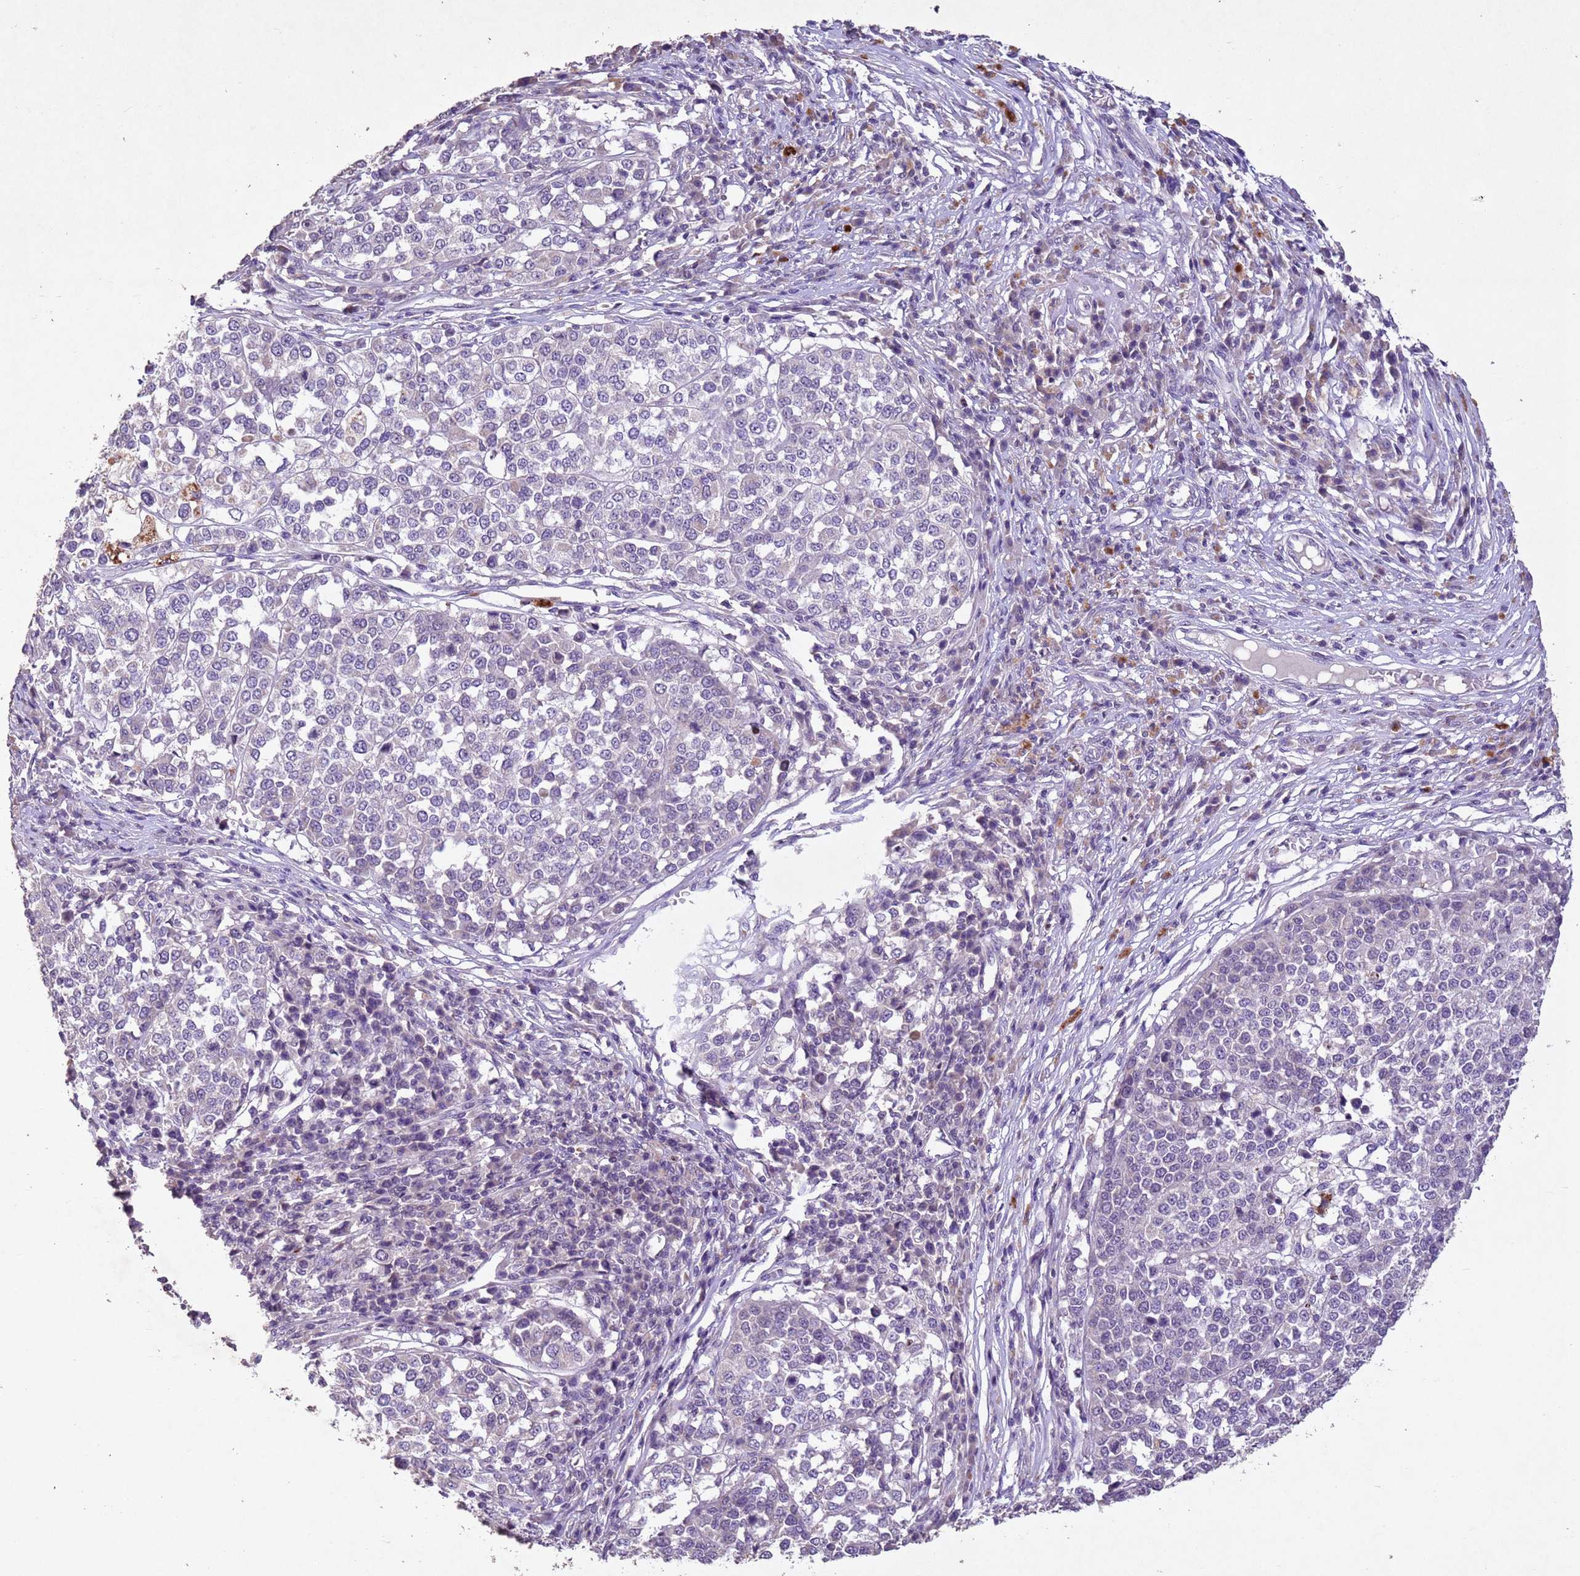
{"staining": {"intensity": "negative", "quantity": "none", "location": "none"}, "tissue": "melanoma", "cell_type": "Tumor cells", "image_type": "cancer", "snomed": [{"axis": "morphology", "description": "Malignant melanoma, Metastatic site"}, {"axis": "topography", "description": "Lymph node"}], "caption": "Tumor cells show no significant protein expression in melanoma.", "gene": "NLRP11", "patient": {"sex": "male", "age": 44}}